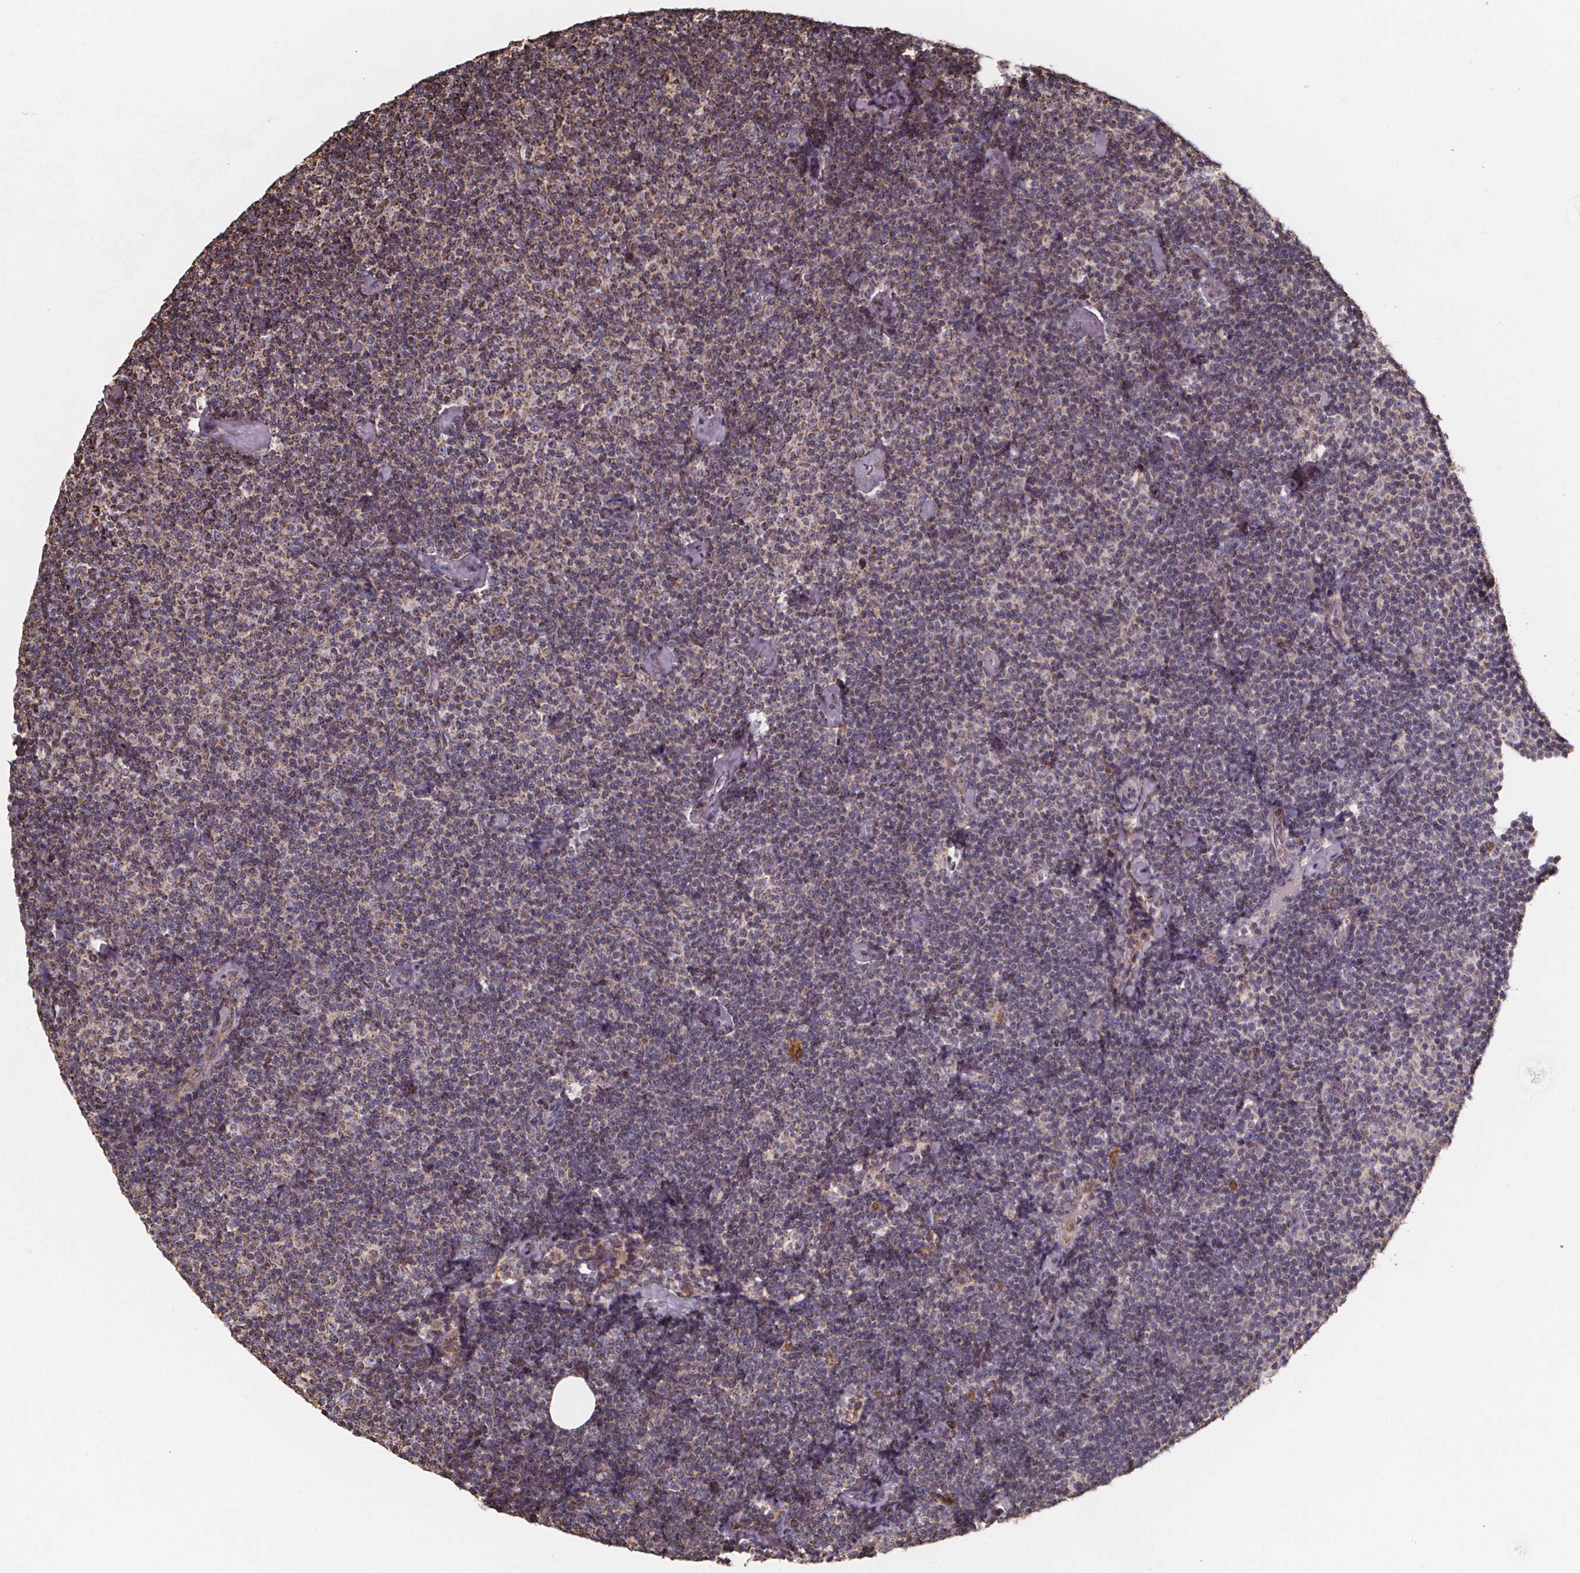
{"staining": {"intensity": "moderate", "quantity": ">75%", "location": "cytoplasmic/membranous"}, "tissue": "lymphoma", "cell_type": "Tumor cells", "image_type": "cancer", "snomed": [{"axis": "morphology", "description": "Malignant lymphoma, non-Hodgkin's type, Low grade"}, {"axis": "topography", "description": "Lymph node"}], "caption": "The immunohistochemical stain labels moderate cytoplasmic/membranous positivity in tumor cells of low-grade malignant lymphoma, non-Hodgkin's type tissue. (IHC, brightfield microscopy, high magnification).", "gene": "SLC35D2", "patient": {"sex": "male", "age": 81}}